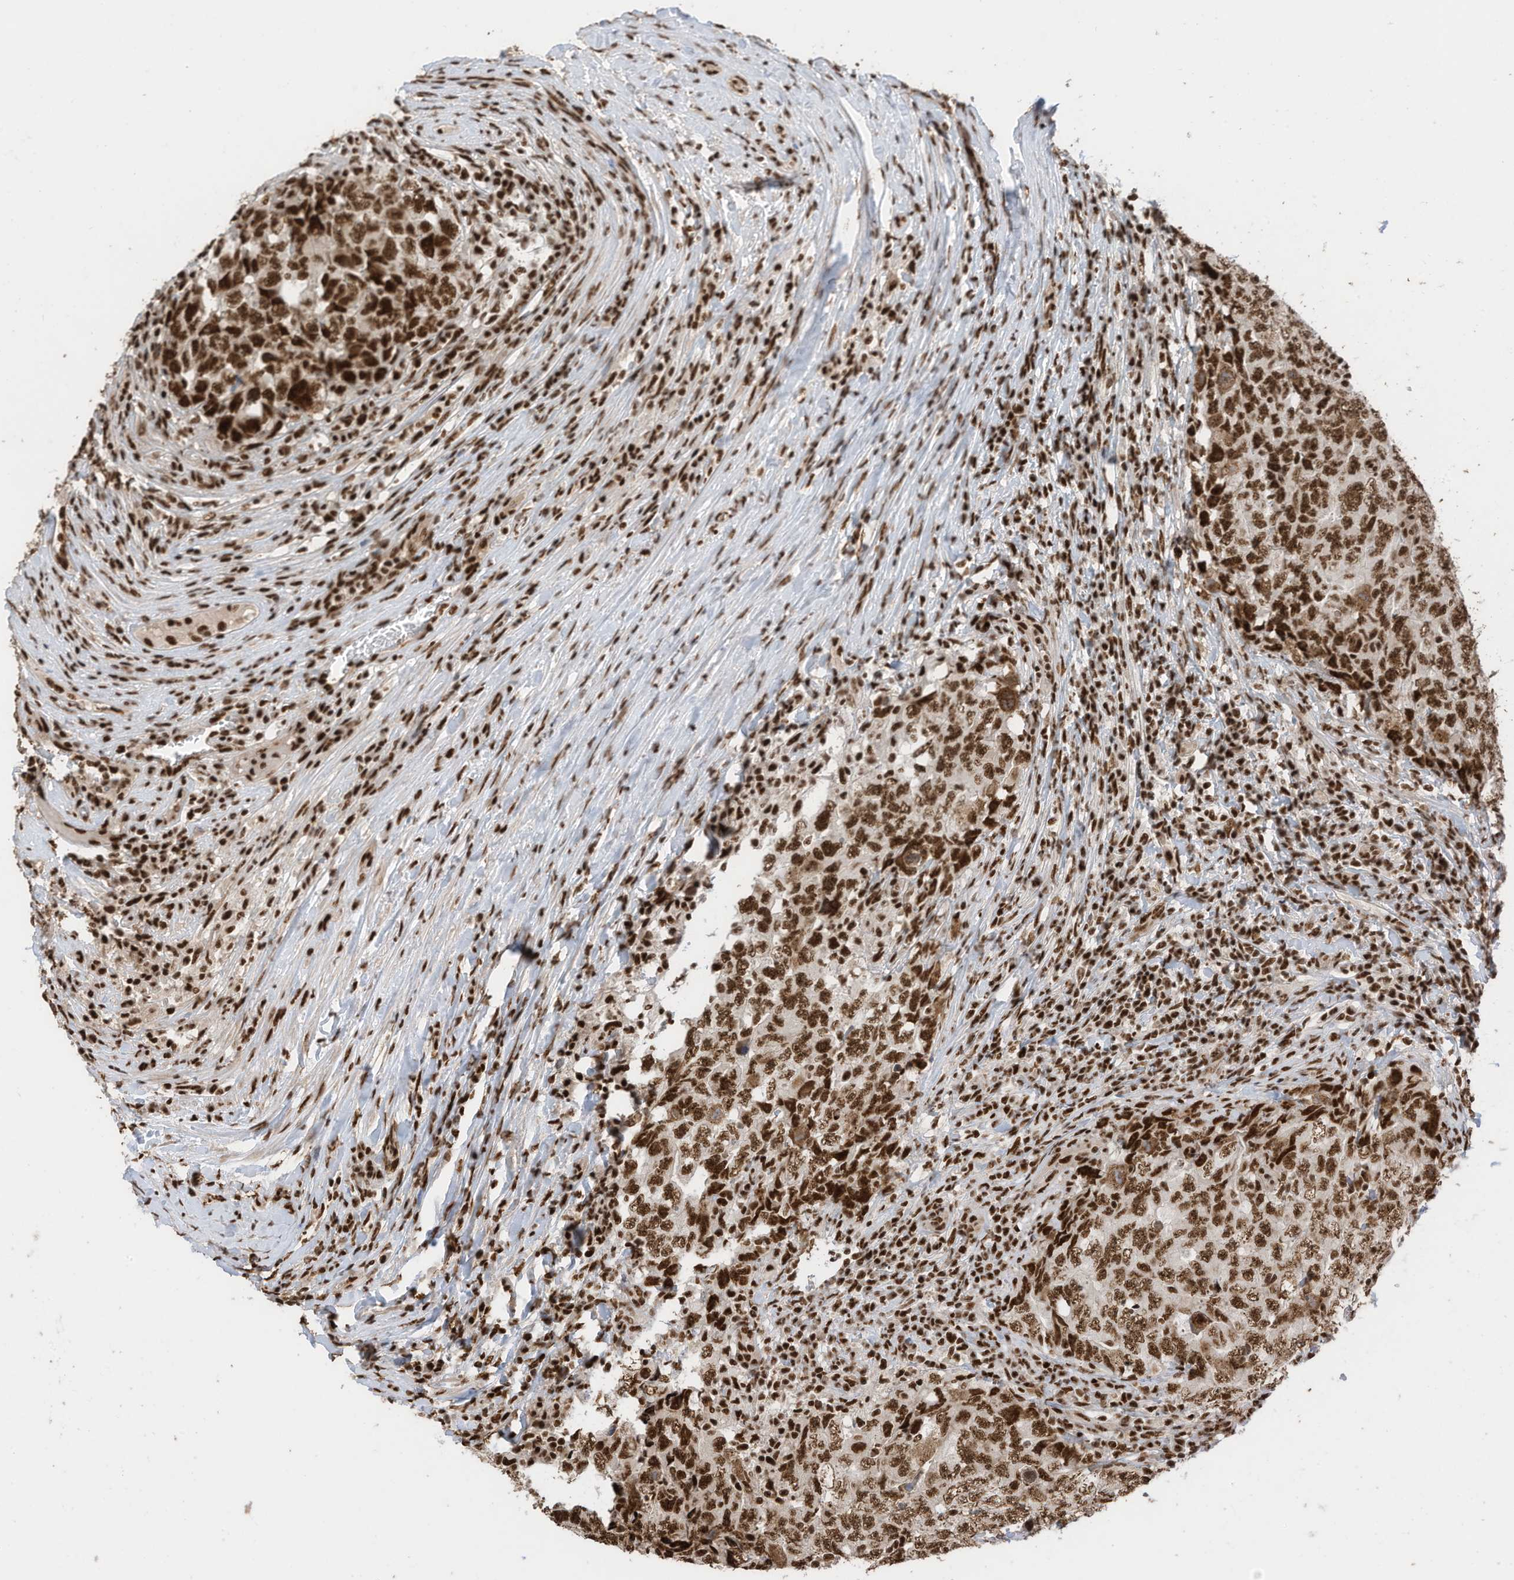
{"staining": {"intensity": "strong", "quantity": ">75%", "location": "nuclear"}, "tissue": "testis cancer", "cell_type": "Tumor cells", "image_type": "cancer", "snomed": [{"axis": "morphology", "description": "Carcinoma, Embryonal, NOS"}, {"axis": "topography", "description": "Testis"}], "caption": "Testis embryonal carcinoma was stained to show a protein in brown. There is high levels of strong nuclear expression in approximately >75% of tumor cells.", "gene": "SF3A3", "patient": {"sex": "male", "age": 26}}